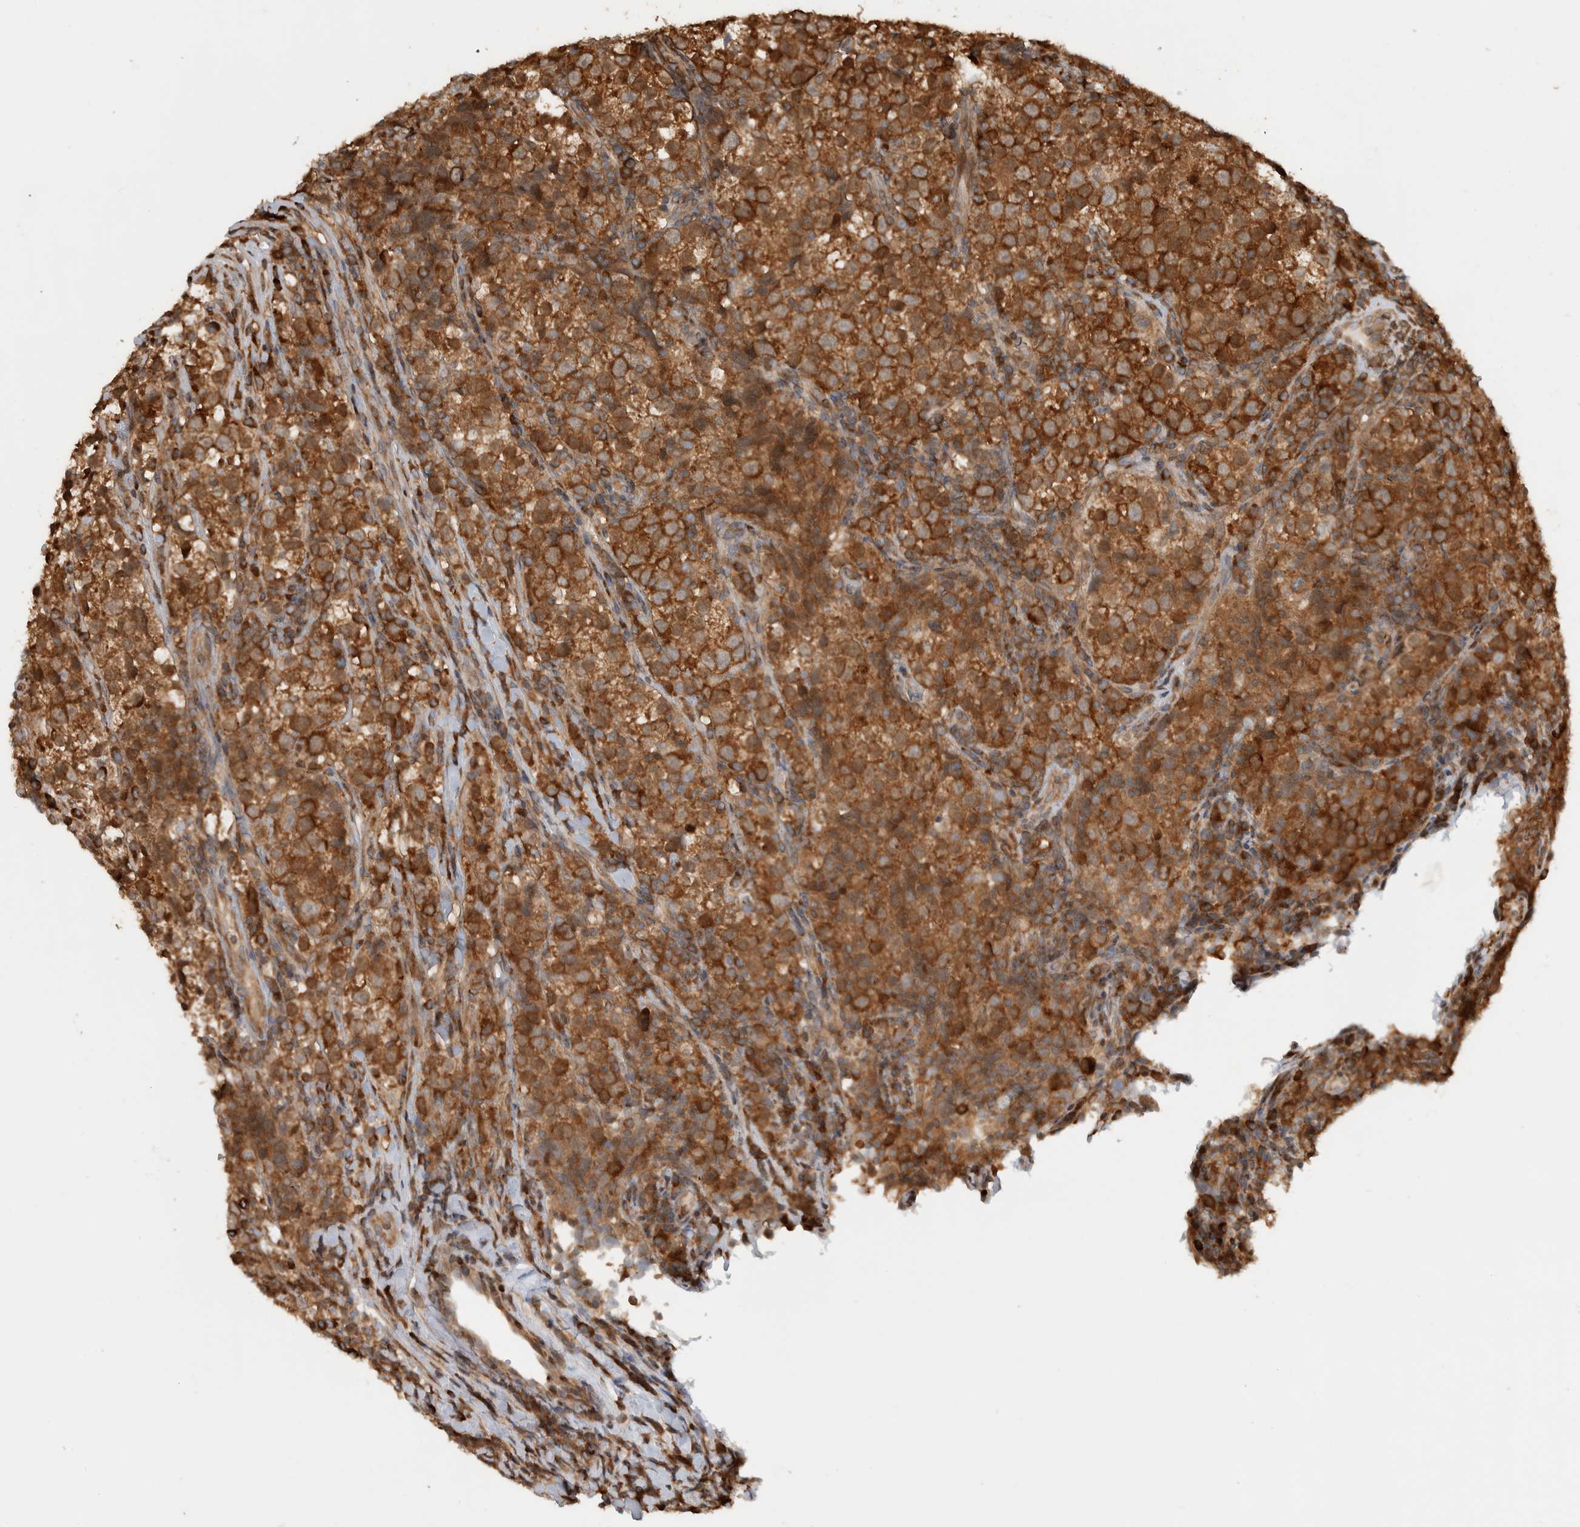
{"staining": {"intensity": "strong", "quantity": ">75%", "location": "cytoplasmic/membranous"}, "tissue": "testis cancer", "cell_type": "Tumor cells", "image_type": "cancer", "snomed": [{"axis": "morphology", "description": "Normal tissue, NOS"}, {"axis": "morphology", "description": "Seminoma, NOS"}, {"axis": "topography", "description": "Testis"}], "caption": "A photomicrograph showing strong cytoplasmic/membranous positivity in about >75% of tumor cells in testis seminoma, as visualized by brown immunohistochemical staining.", "gene": "CNTROB", "patient": {"sex": "male", "age": 43}}